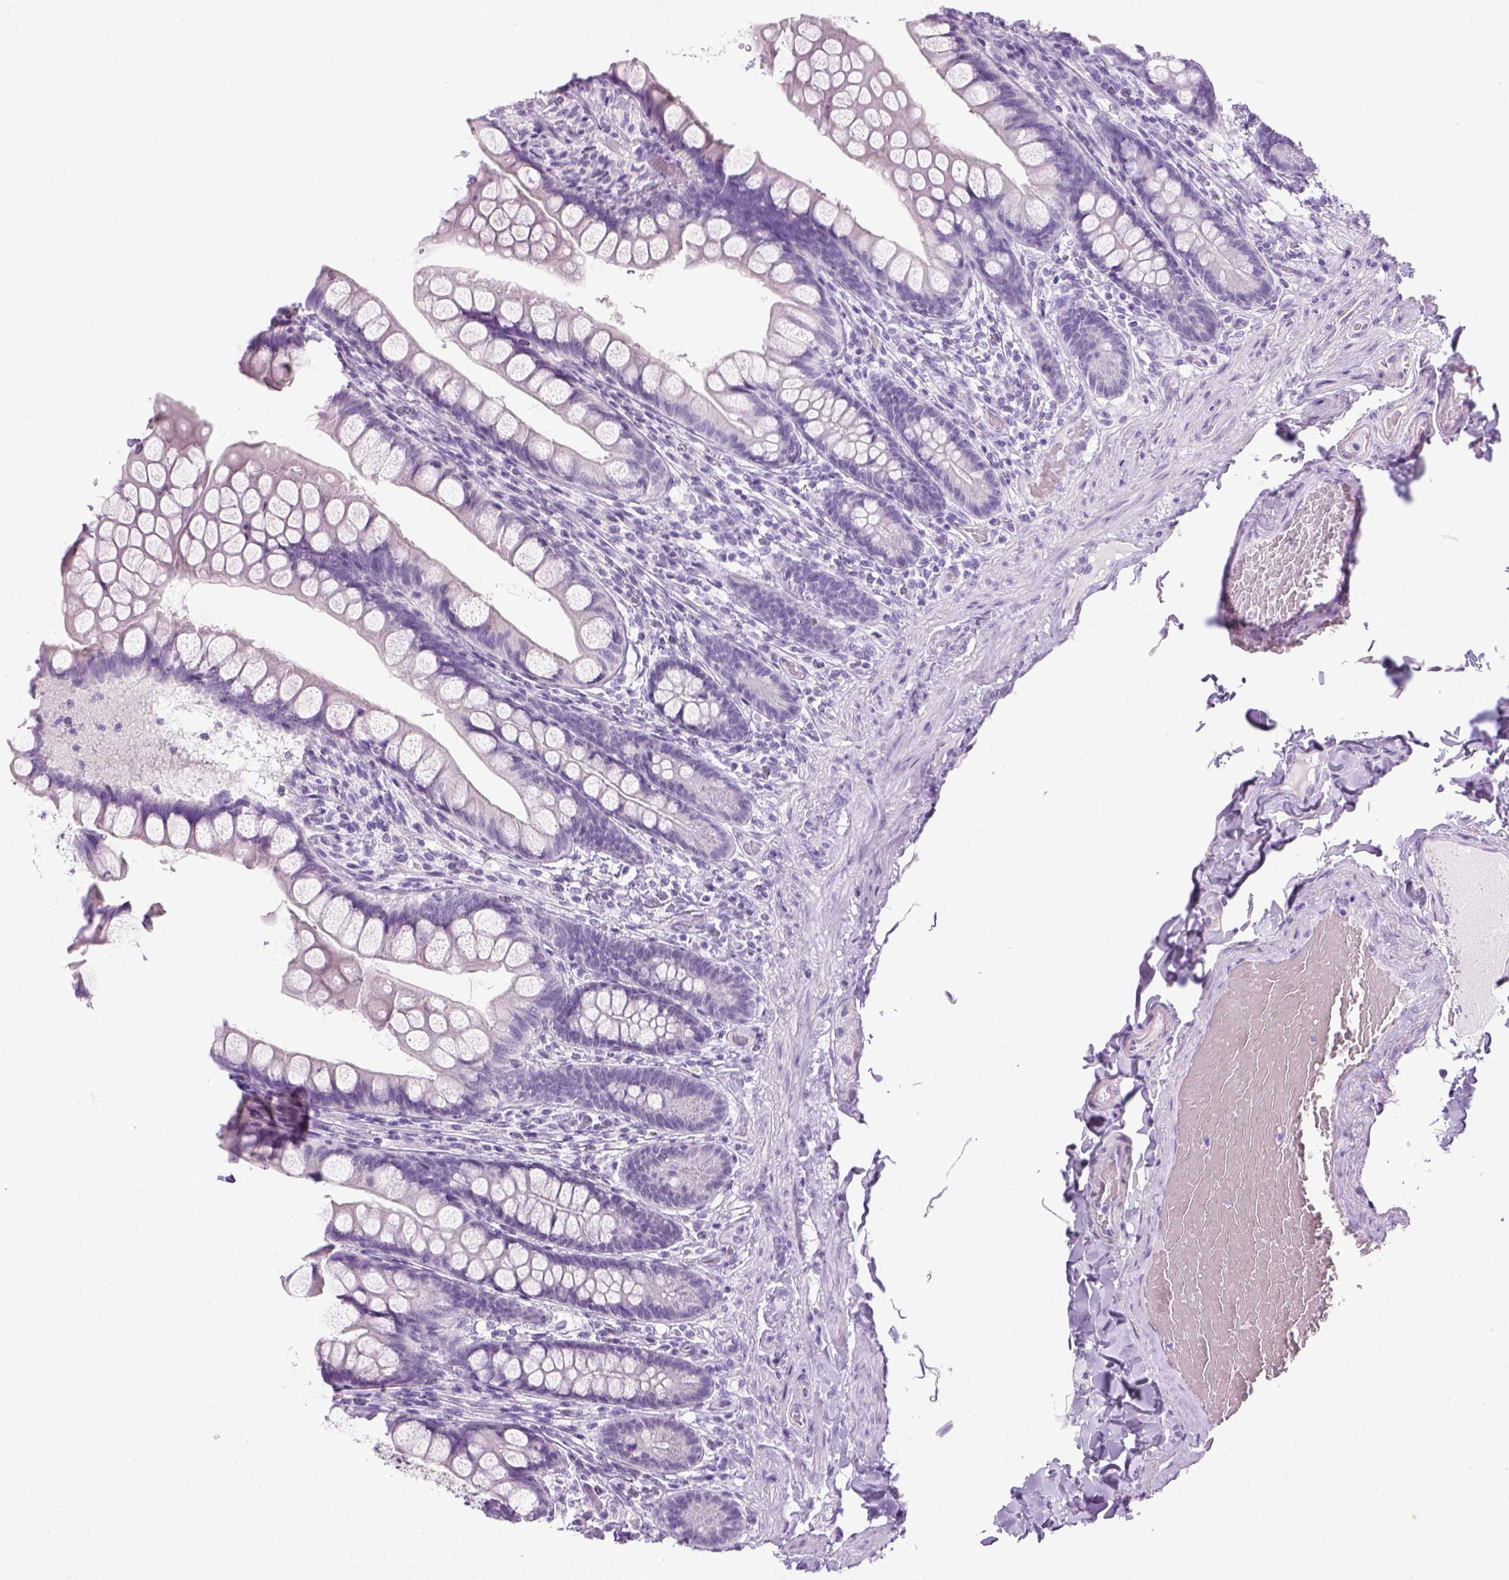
{"staining": {"intensity": "negative", "quantity": "none", "location": "none"}, "tissue": "small intestine", "cell_type": "Glandular cells", "image_type": "normal", "snomed": [{"axis": "morphology", "description": "Normal tissue, NOS"}, {"axis": "topography", "description": "Small intestine"}], "caption": "A micrograph of human small intestine is negative for staining in glandular cells.", "gene": "LGSN", "patient": {"sex": "male", "age": 70}}